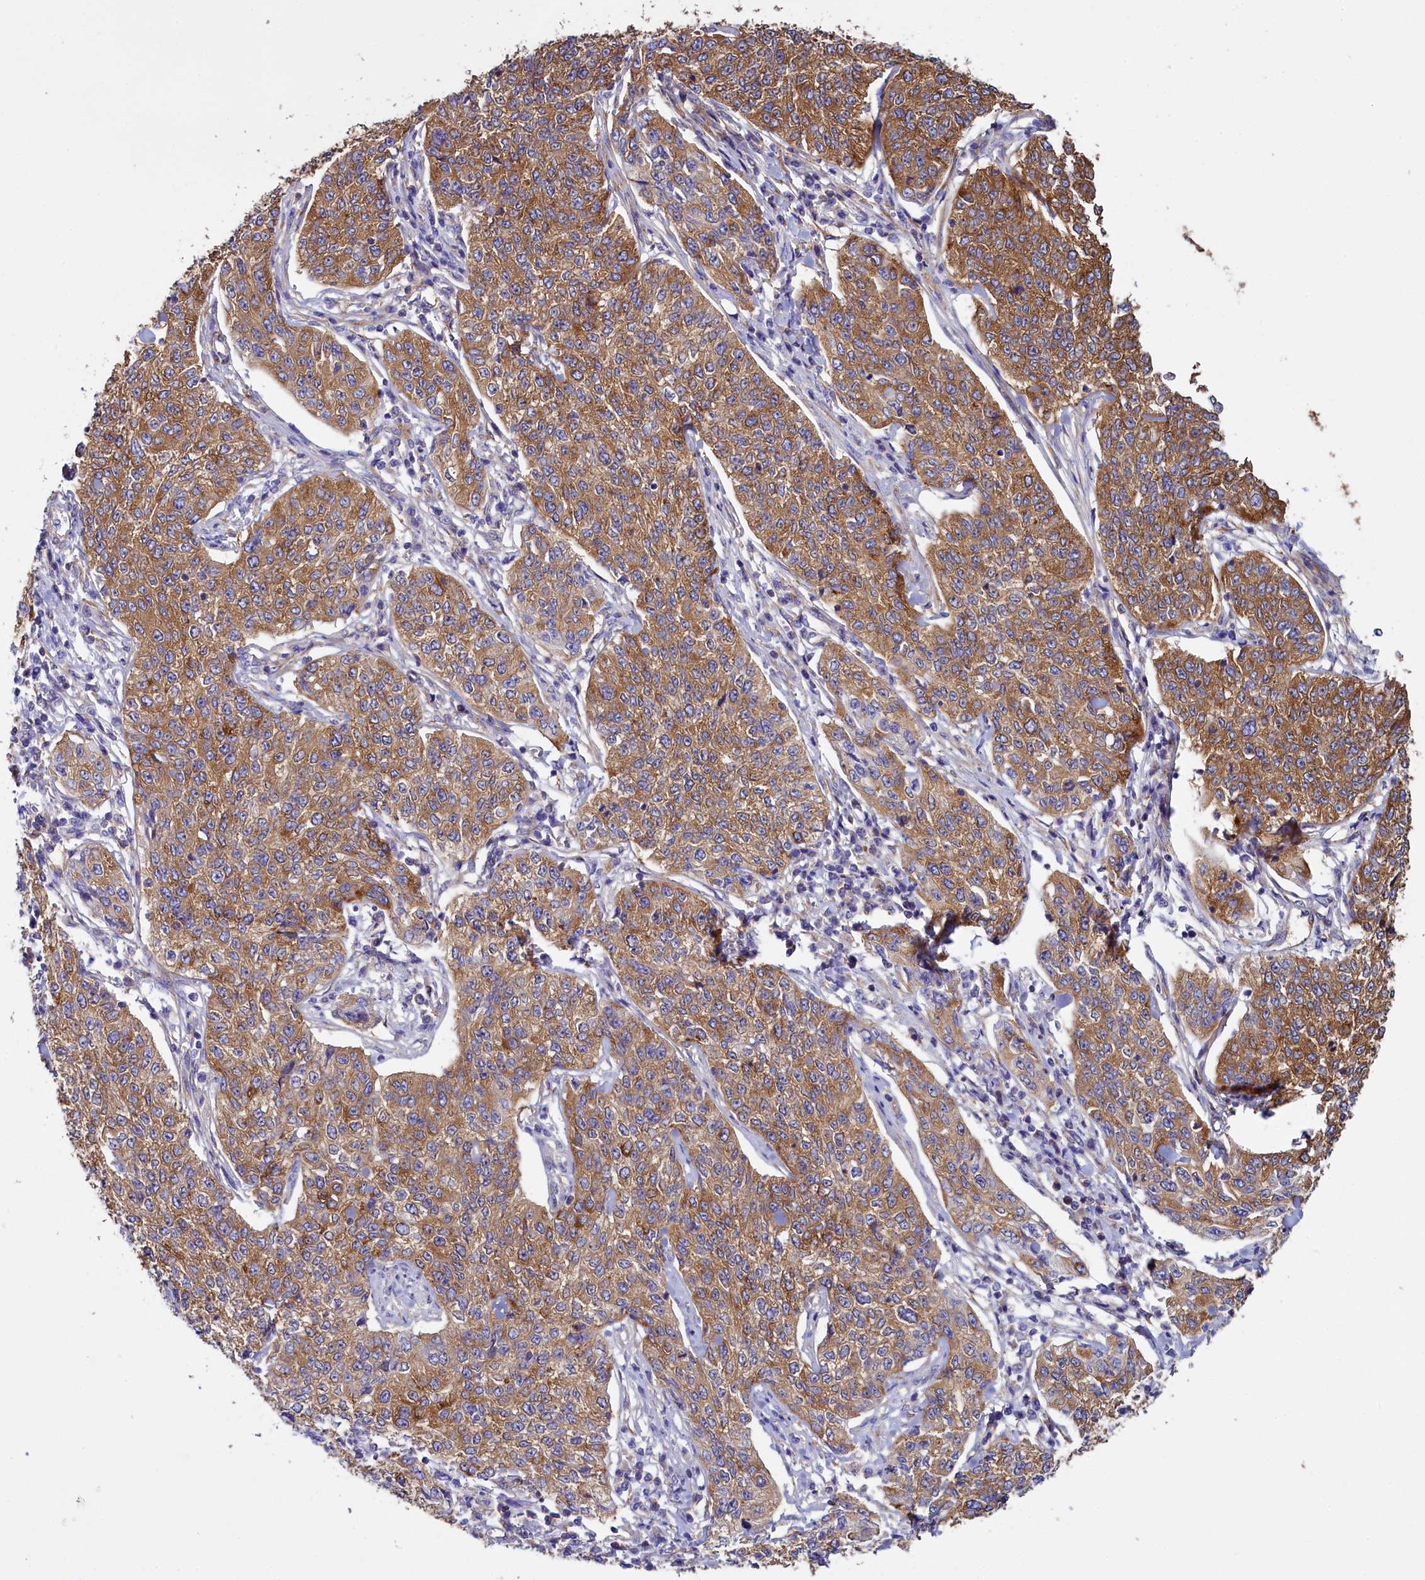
{"staining": {"intensity": "moderate", "quantity": ">75%", "location": "cytoplasmic/membranous"}, "tissue": "cervical cancer", "cell_type": "Tumor cells", "image_type": "cancer", "snomed": [{"axis": "morphology", "description": "Squamous cell carcinoma, NOS"}, {"axis": "topography", "description": "Cervix"}], "caption": "Tumor cells exhibit medium levels of moderate cytoplasmic/membranous staining in approximately >75% of cells in squamous cell carcinoma (cervical).", "gene": "GPR21", "patient": {"sex": "female", "age": 35}}